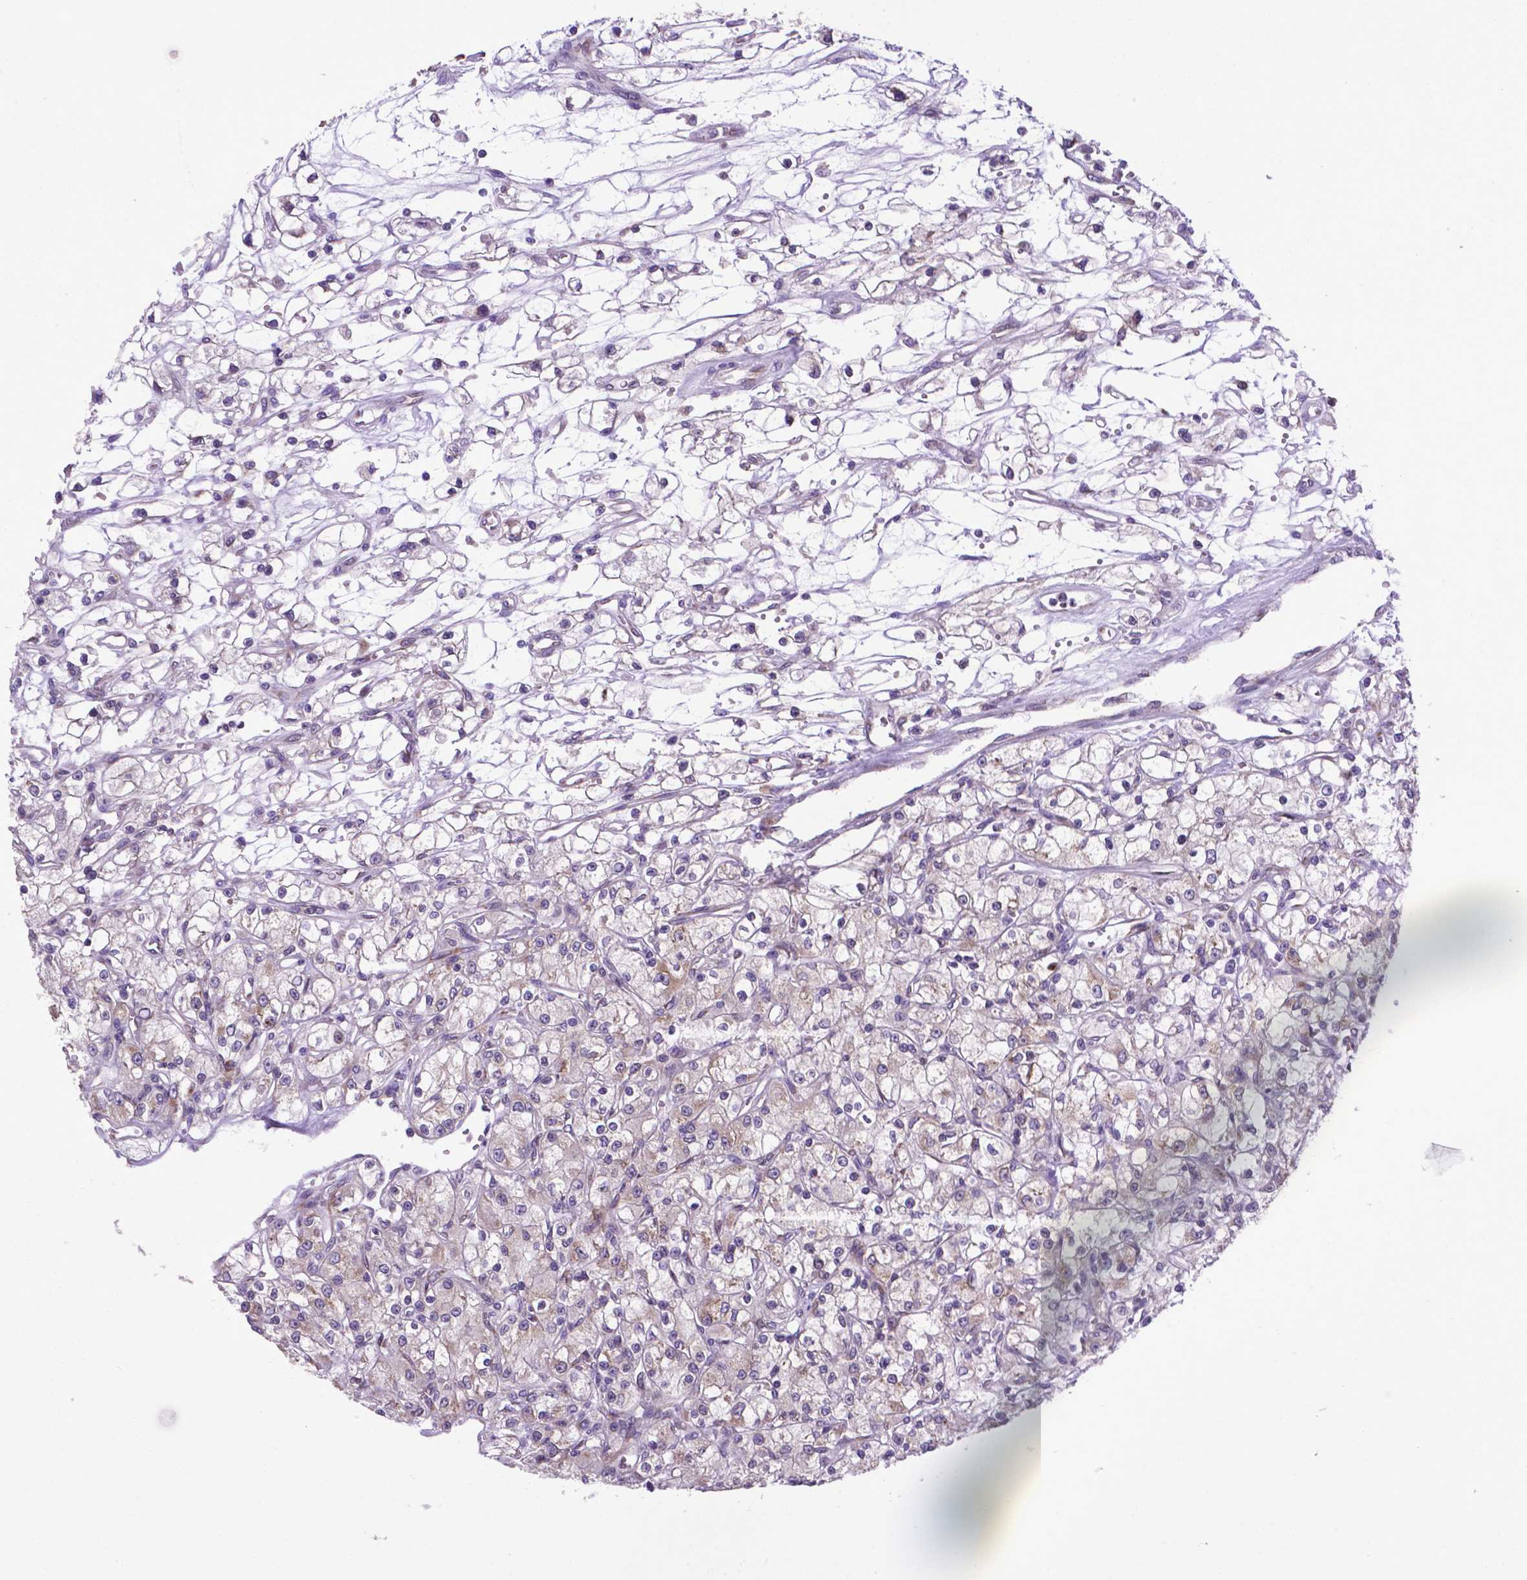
{"staining": {"intensity": "weak", "quantity": "<25%", "location": "cytoplasmic/membranous"}, "tissue": "renal cancer", "cell_type": "Tumor cells", "image_type": "cancer", "snomed": [{"axis": "morphology", "description": "Adenocarcinoma, NOS"}, {"axis": "topography", "description": "Kidney"}], "caption": "Immunohistochemical staining of human renal cancer (adenocarcinoma) exhibits no significant expression in tumor cells. (Brightfield microscopy of DAB immunohistochemistry (IHC) at high magnification).", "gene": "WDR83OS", "patient": {"sex": "female", "age": 59}}